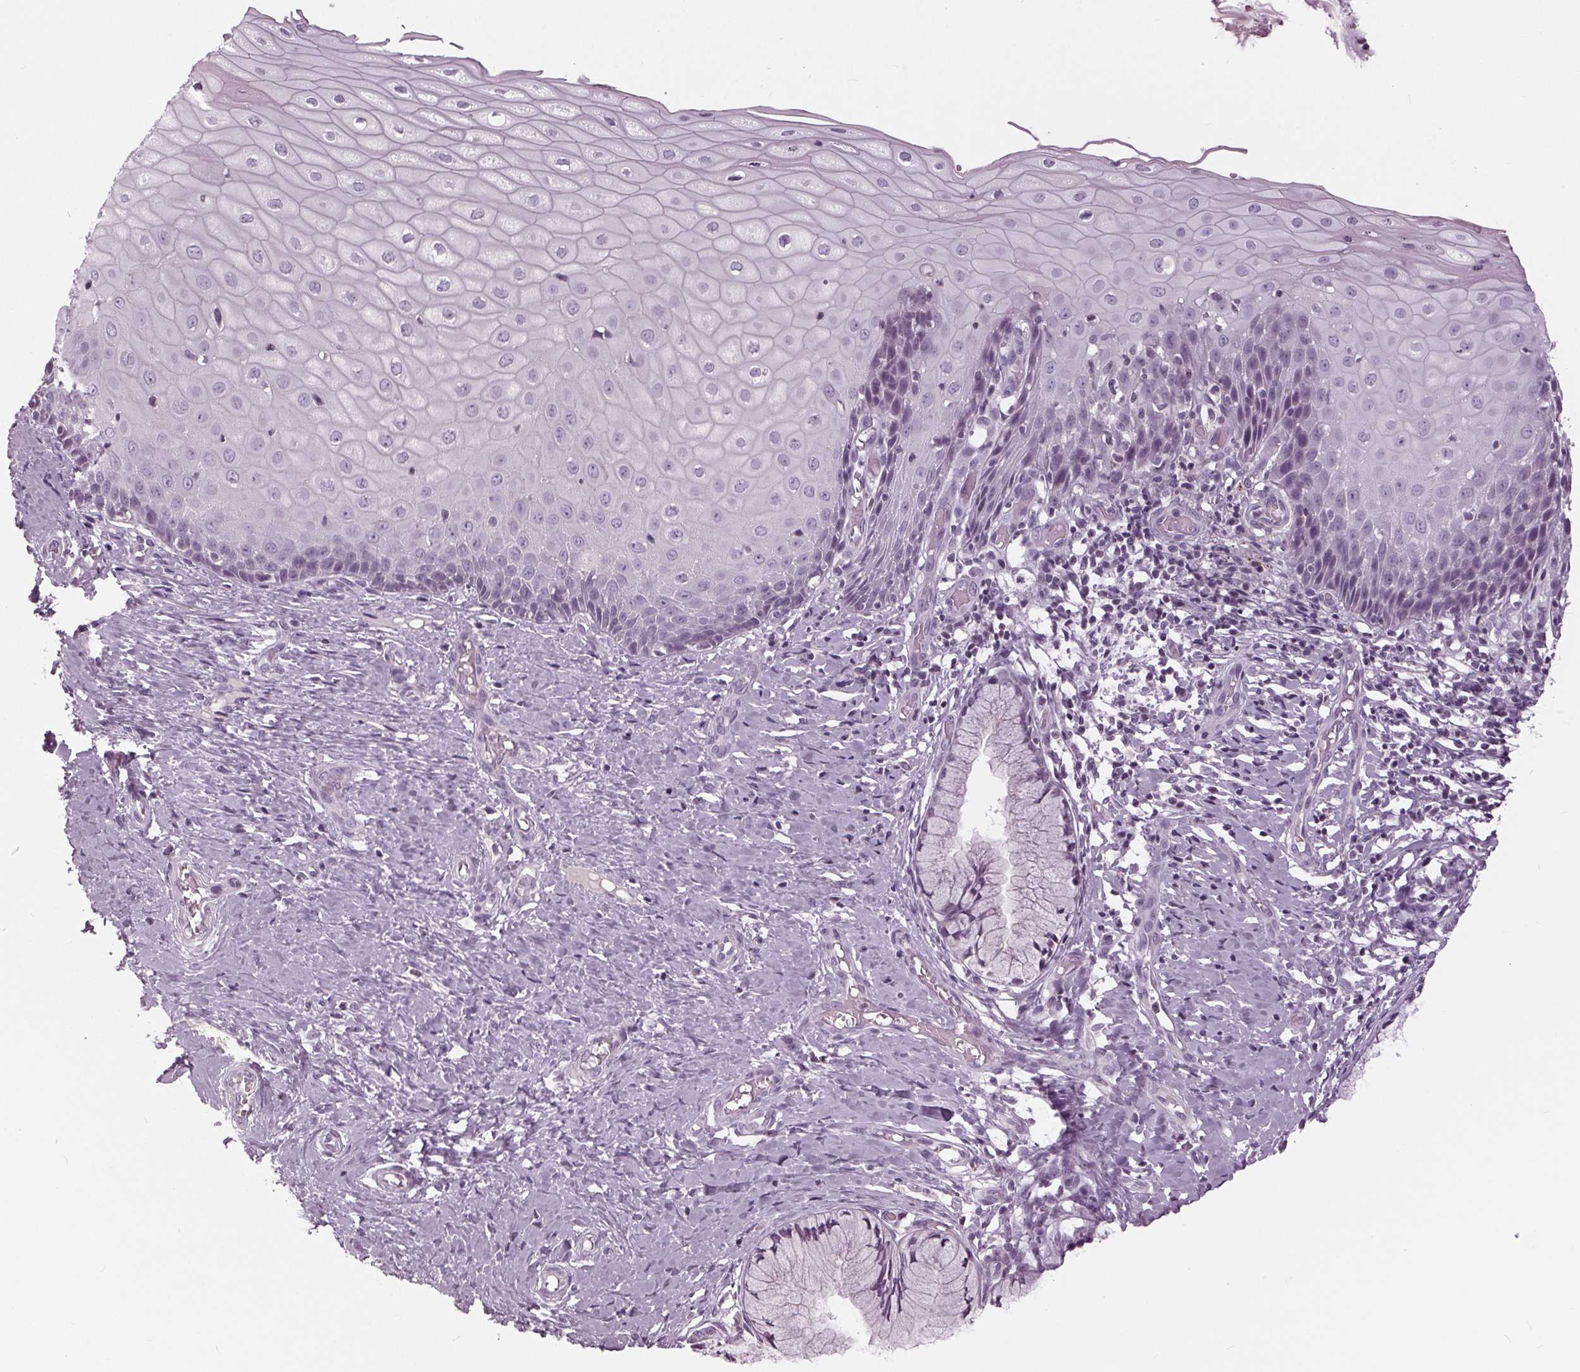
{"staining": {"intensity": "negative", "quantity": "none", "location": "none"}, "tissue": "cervix", "cell_type": "Glandular cells", "image_type": "normal", "snomed": [{"axis": "morphology", "description": "Normal tissue, NOS"}, {"axis": "topography", "description": "Cervix"}], "caption": "A high-resolution image shows immunohistochemistry (IHC) staining of normal cervix, which demonstrates no significant expression in glandular cells.", "gene": "SLC9A4", "patient": {"sex": "female", "age": 37}}